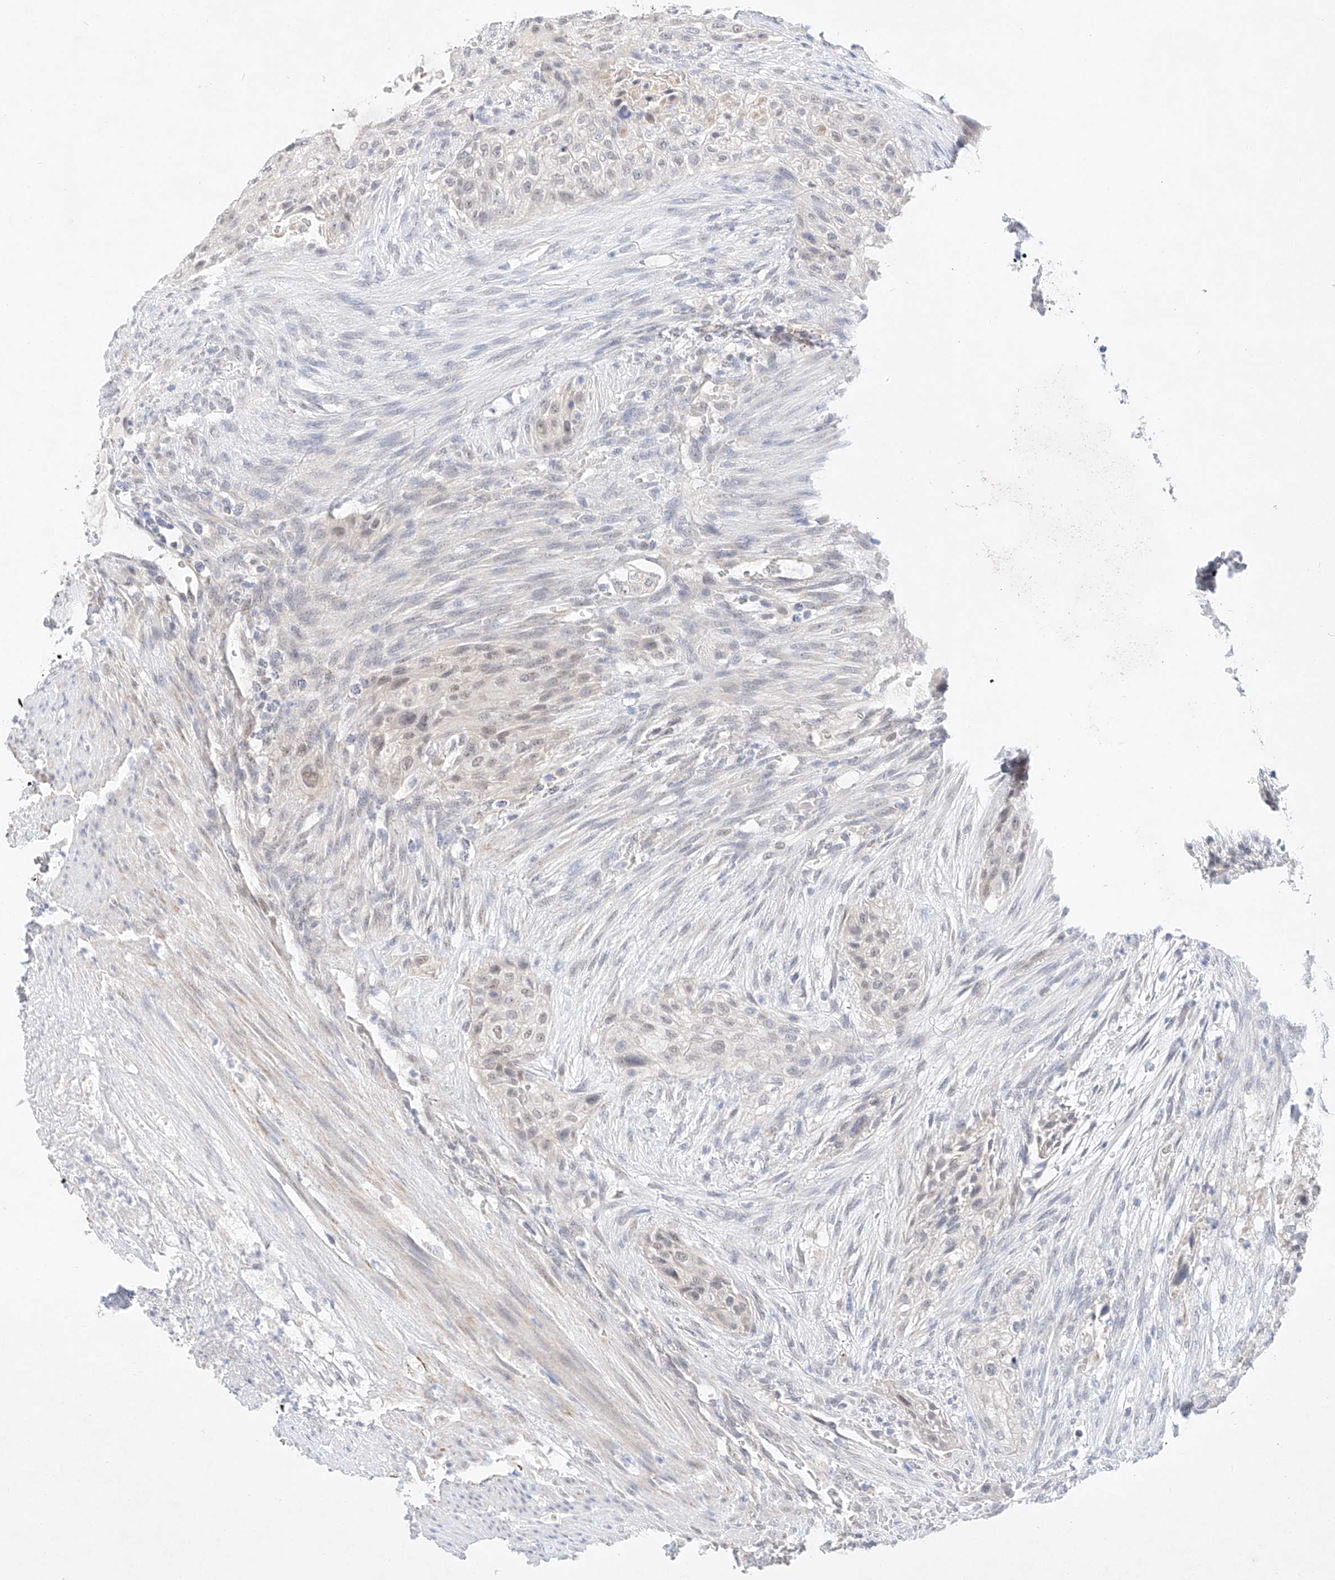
{"staining": {"intensity": "negative", "quantity": "none", "location": "none"}, "tissue": "urothelial cancer", "cell_type": "Tumor cells", "image_type": "cancer", "snomed": [{"axis": "morphology", "description": "Urothelial carcinoma, High grade"}, {"axis": "topography", "description": "Urinary bladder"}], "caption": "The photomicrograph exhibits no staining of tumor cells in high-grade urothelial carcinoma.", "gene": "IL22RA2", "patient": {"sex": "male", "age": 35}}